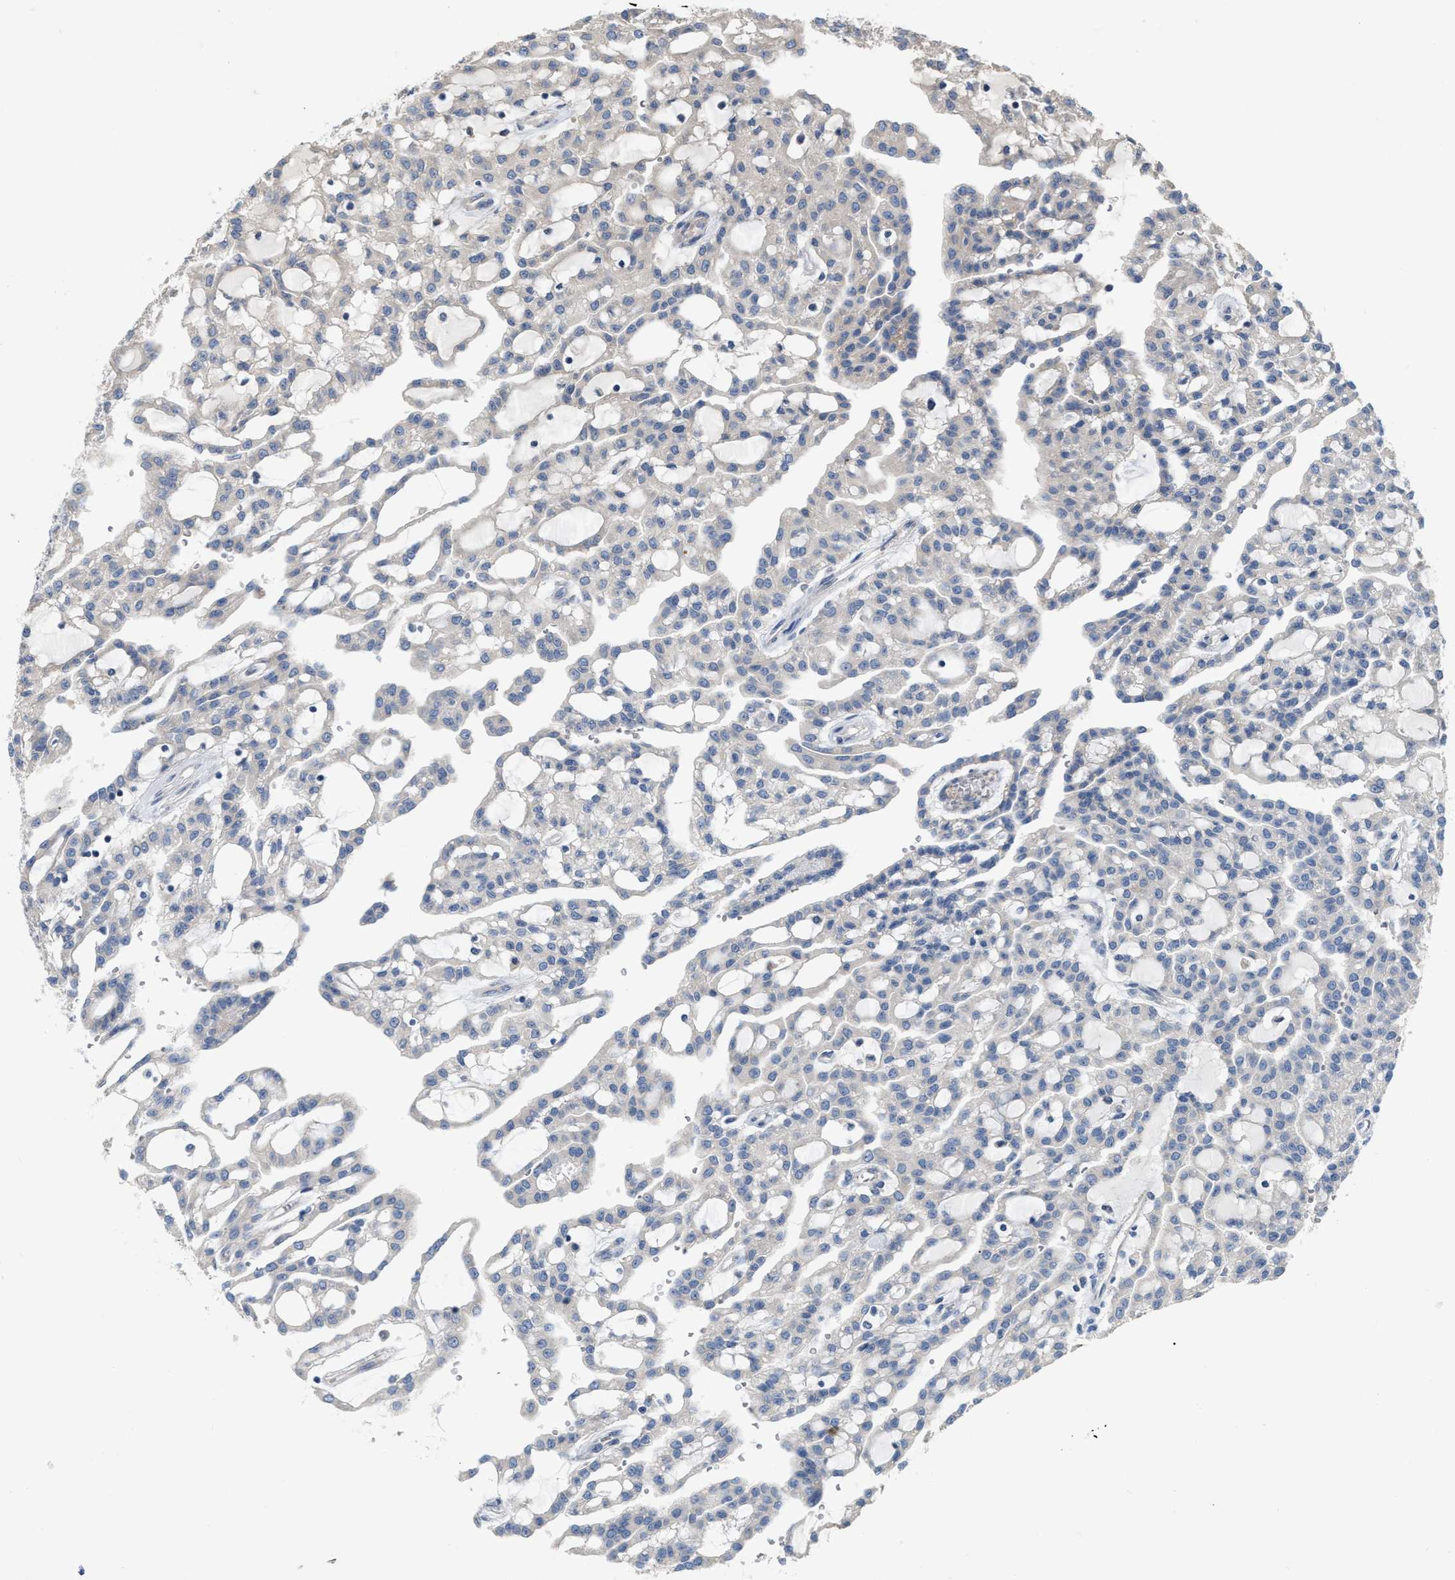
{"staining": {"intensity": "negative", "quantity": "none", "location": "none"}, "tissue": "renal cancer", "cell_type": "Tumor cells", "image_type": "cancer", "snomed": [{"axis": "morphology", "description": "Adenocarcinoma, NOS"}, {"axis": "topography", "description": "Kidney"}], "caption": "An immunohistochemistry histopathology image of renal cancer (adenocarcinoma) is shown. There is no staining in tumor cells of renal cancer (adenocarcinoma). The staining was performed using DAB to visualize the protein expression in brown, while the nuclei were stained in blue with hematoxylin (Magnification: 20x).", "gene": "DHX58", "patient": {"sex": "male", "age": 63}}